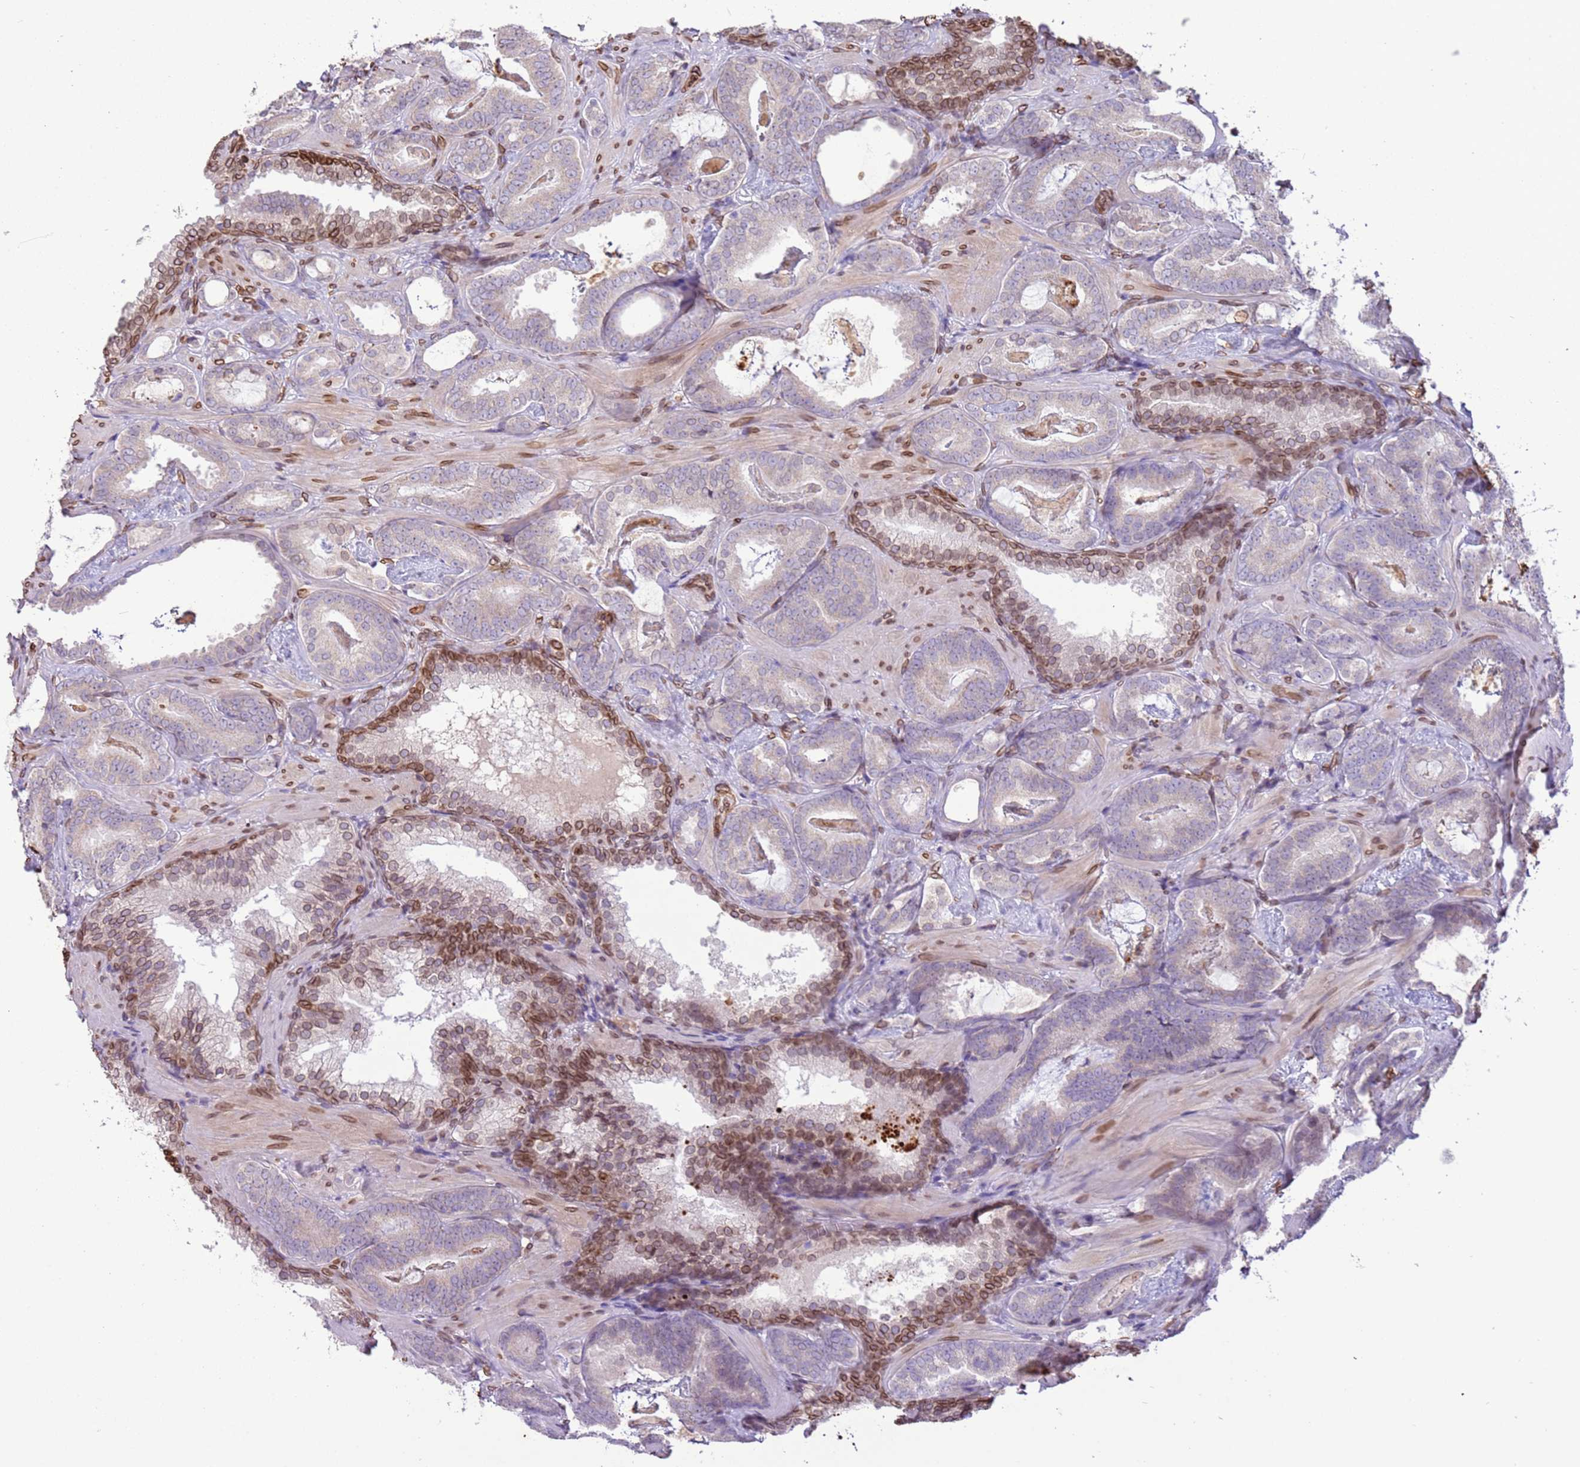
{"staining": {"intensity": "negative", "quantity": "none", "location": "none"}, "tissue": "prostate cancer", "cell_type": "Tumor cells", "image_type": "cancer", "snomed": [{"axis": "morphology", "description": "Adenocarcinoma, Low grade"}, {"axis": "topography", "description": "Prostate"}], "caption": "An immunohistochemistry histopathology image of adenocarcinoma (low-grade) (prostate) is shown. There is no staining in tumor cells of adenocarcinoma (low-grade) (prostate). The staining is performed using DAB (3,3'-diaminobenzidine) brown chromogen with nuclei counter-stained in using hematoxylin.", "gene": "TMEM47", "patient": {"sex": "male", "age": 60}}